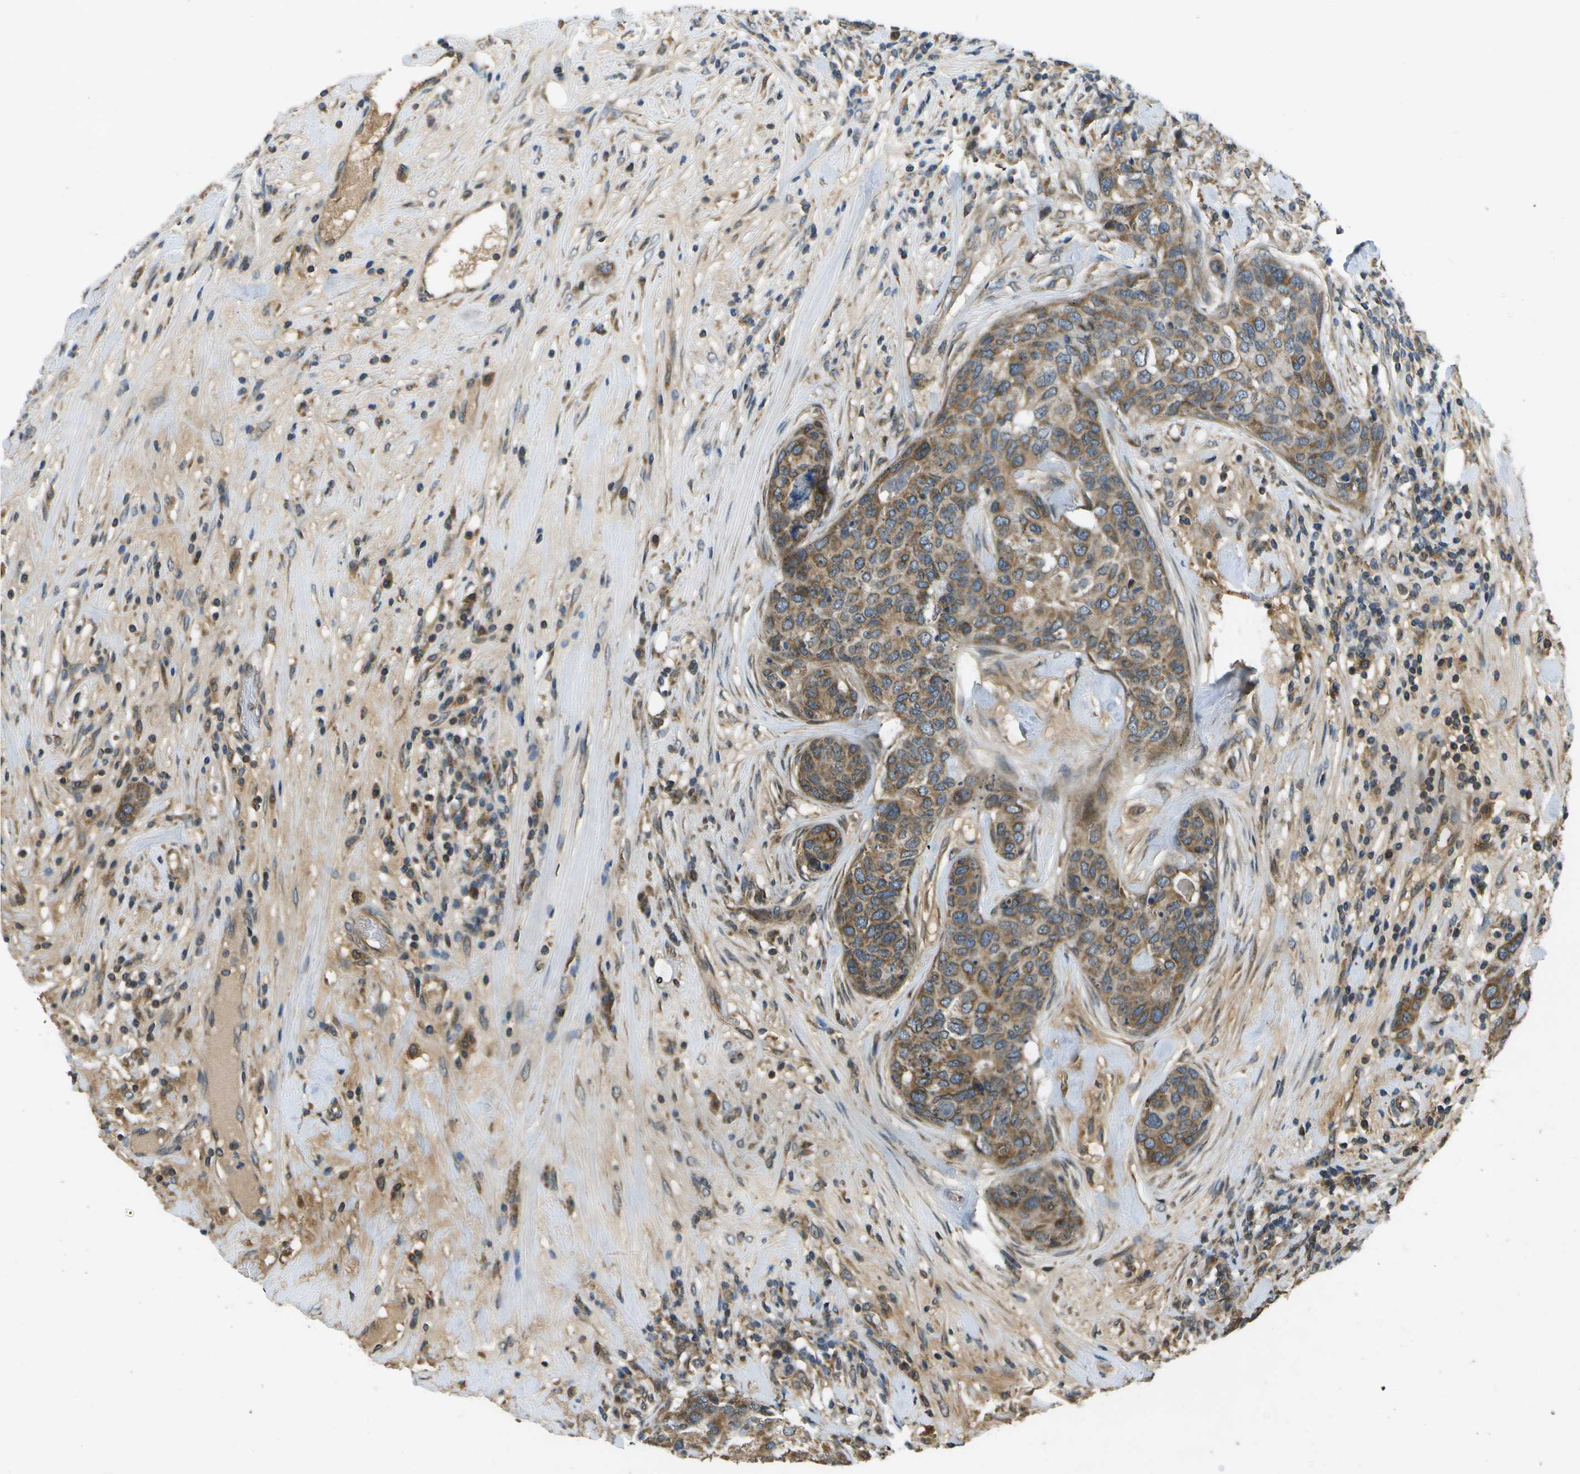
{"staining": {"intensity": "moderate", "quantity": ">75%", "location": "cytoplasmic/membranous"}, "tissue": "breast cancer", "cell_type": "Tumor cells", "image_type": "cancer", "snomed": [{"axis": "morphology", "description": "Lobular carcinoma"}, {"axis": "topography", "description": "Breast"}], "caption": "Immunohistochemical staining of breast cancer (lobular carcinoma) displays moderate cytoplasmic/membranous protein positivity in about >75% of tumor cells.", "gene": "HFE", "patient": {"sex": "female", "age": 59}}